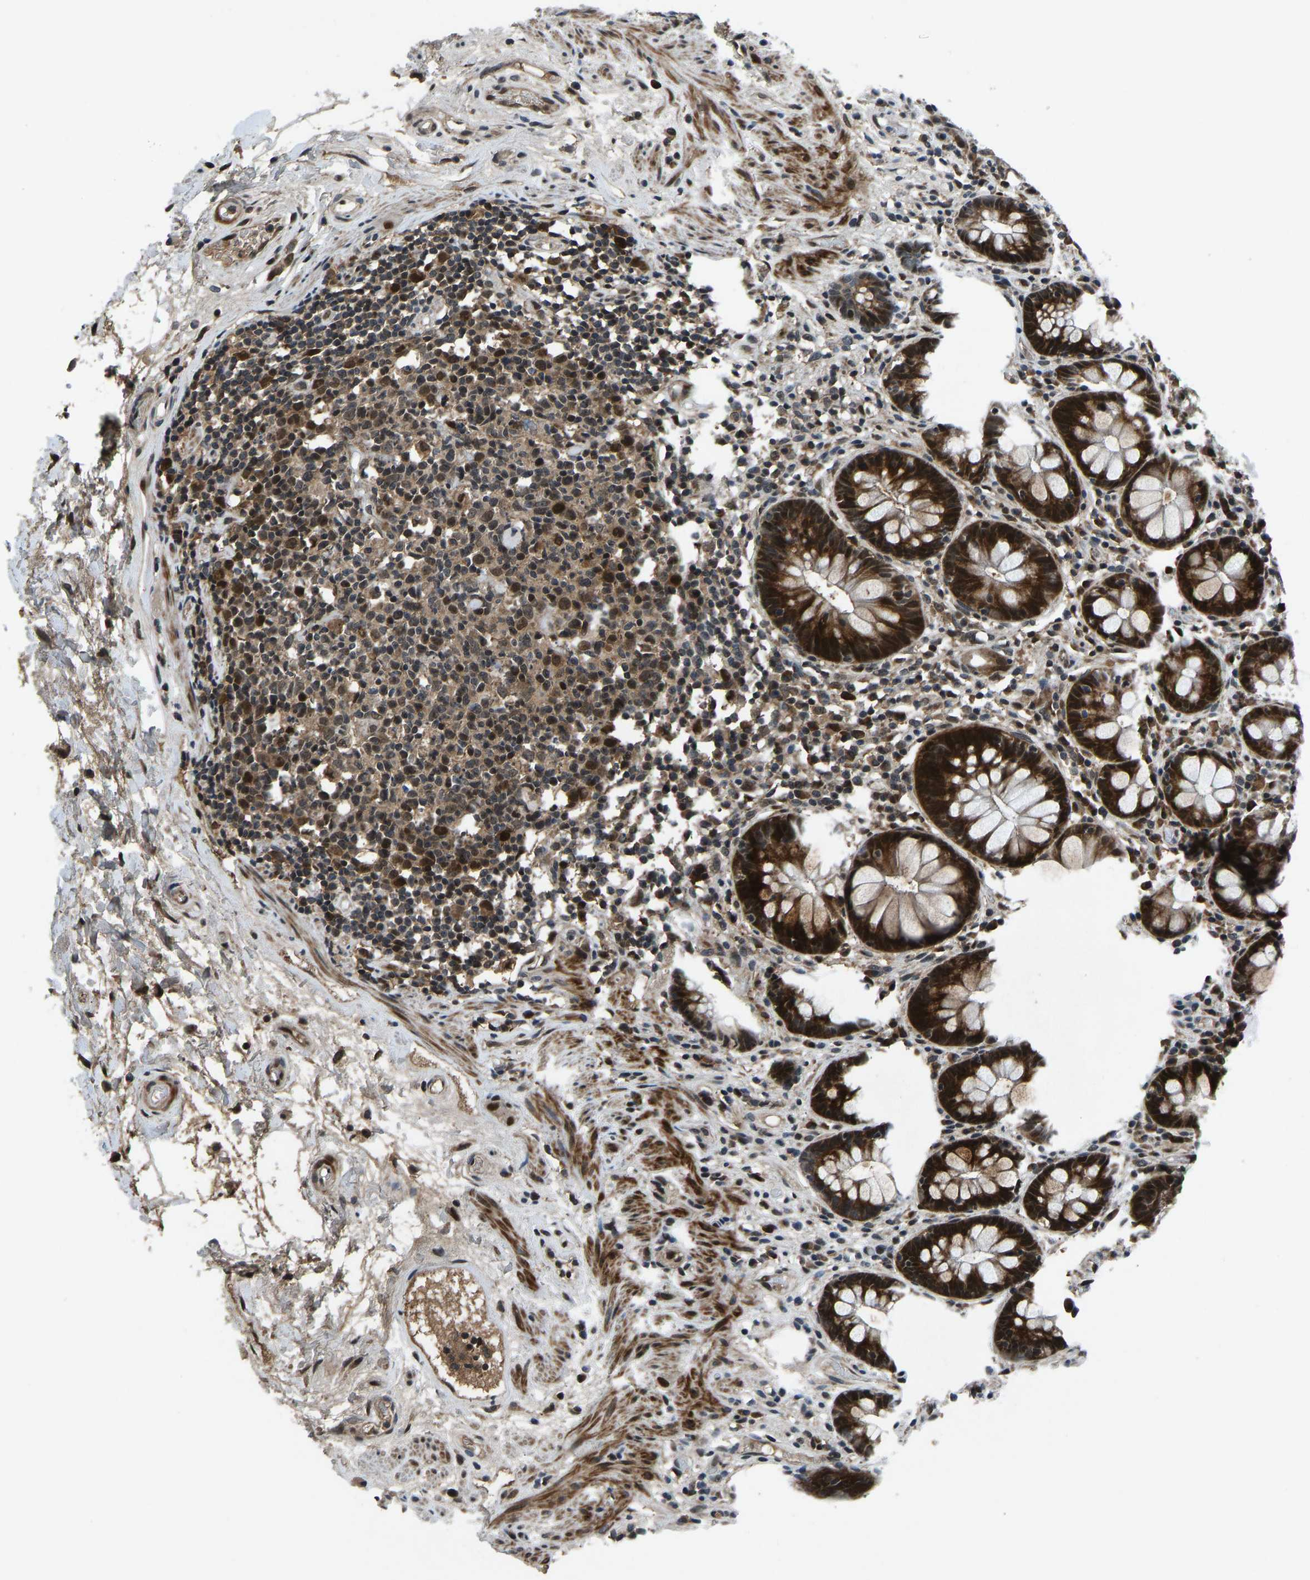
{"staining": {"intensity": "strong", "quantity": ">75%", "location": "cytoplasmic/membranous,nuclear"}, "tissue": "rectum", "cell_type": "Glandular cells", "image_type": "normal", "snomed": [{"axis": "morphology", "description": "Normal tissue, NOS"}, {"axis": "topography", "description": "Rectum"}], "caption": "Immunohistochemistry (DAB) staining of normal rectum shows strong cytoplasmic/membranous,nuclear protein expression in about >75% of glandular cells. The protein of interest is stained brown, and the nuclei are stained in blue (DAB (3,3'-diaminobenzidine) IHC with brightfield microscopy, high magnification).", "gene": "RLIM", "patient": {"sex": "male", "age": 64}}